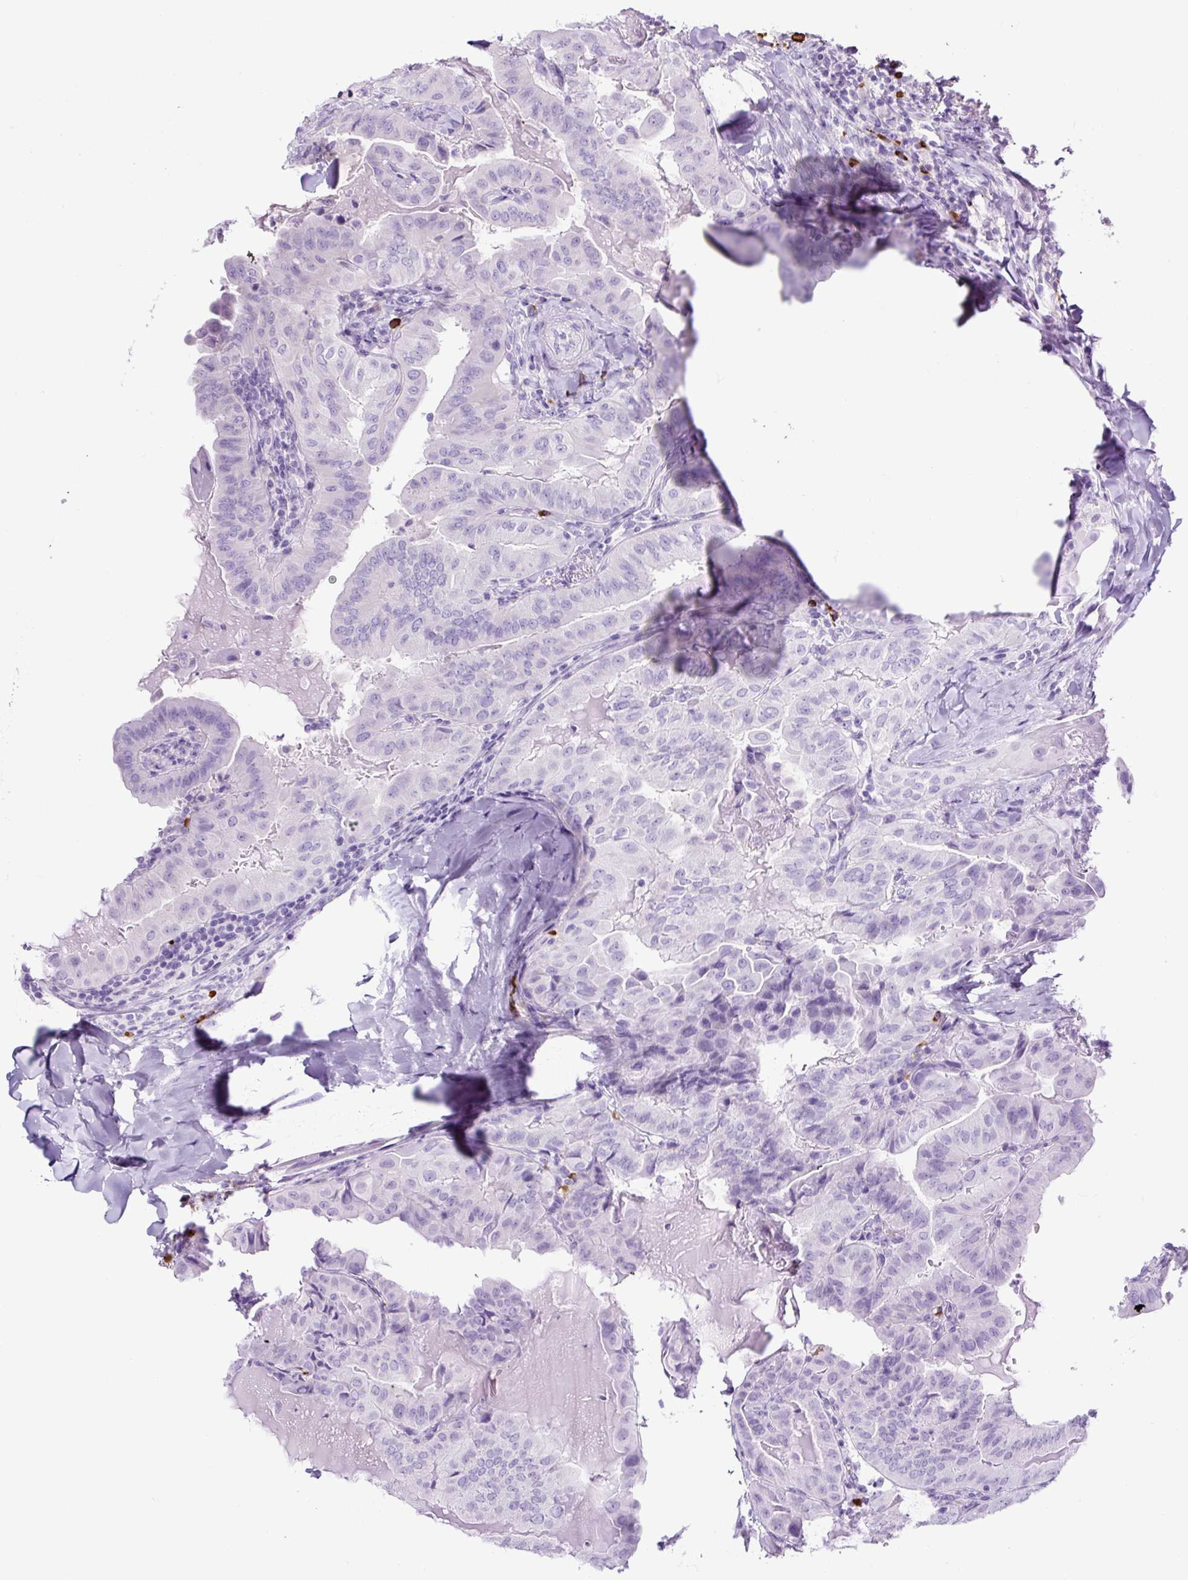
{"staining": {"intensity": "negative", "quantity": "none", "location": "none"}, "tissue": "thyroid cancer", "cell_type": "Tumor cells", "image_type": "cancer", "snomed": [{"axis": "morphology", "description": "Papillary adenocarcinoma, NOS"}, {"axis": "topography", "description": "Thyroid gland"}], "caption": "Image shows no significant protein positivity in tumor cells of thyroid papillary adenocarcinoma.", "gene": "RNF212B", "patient": {"sex": "female", "age": 68}}